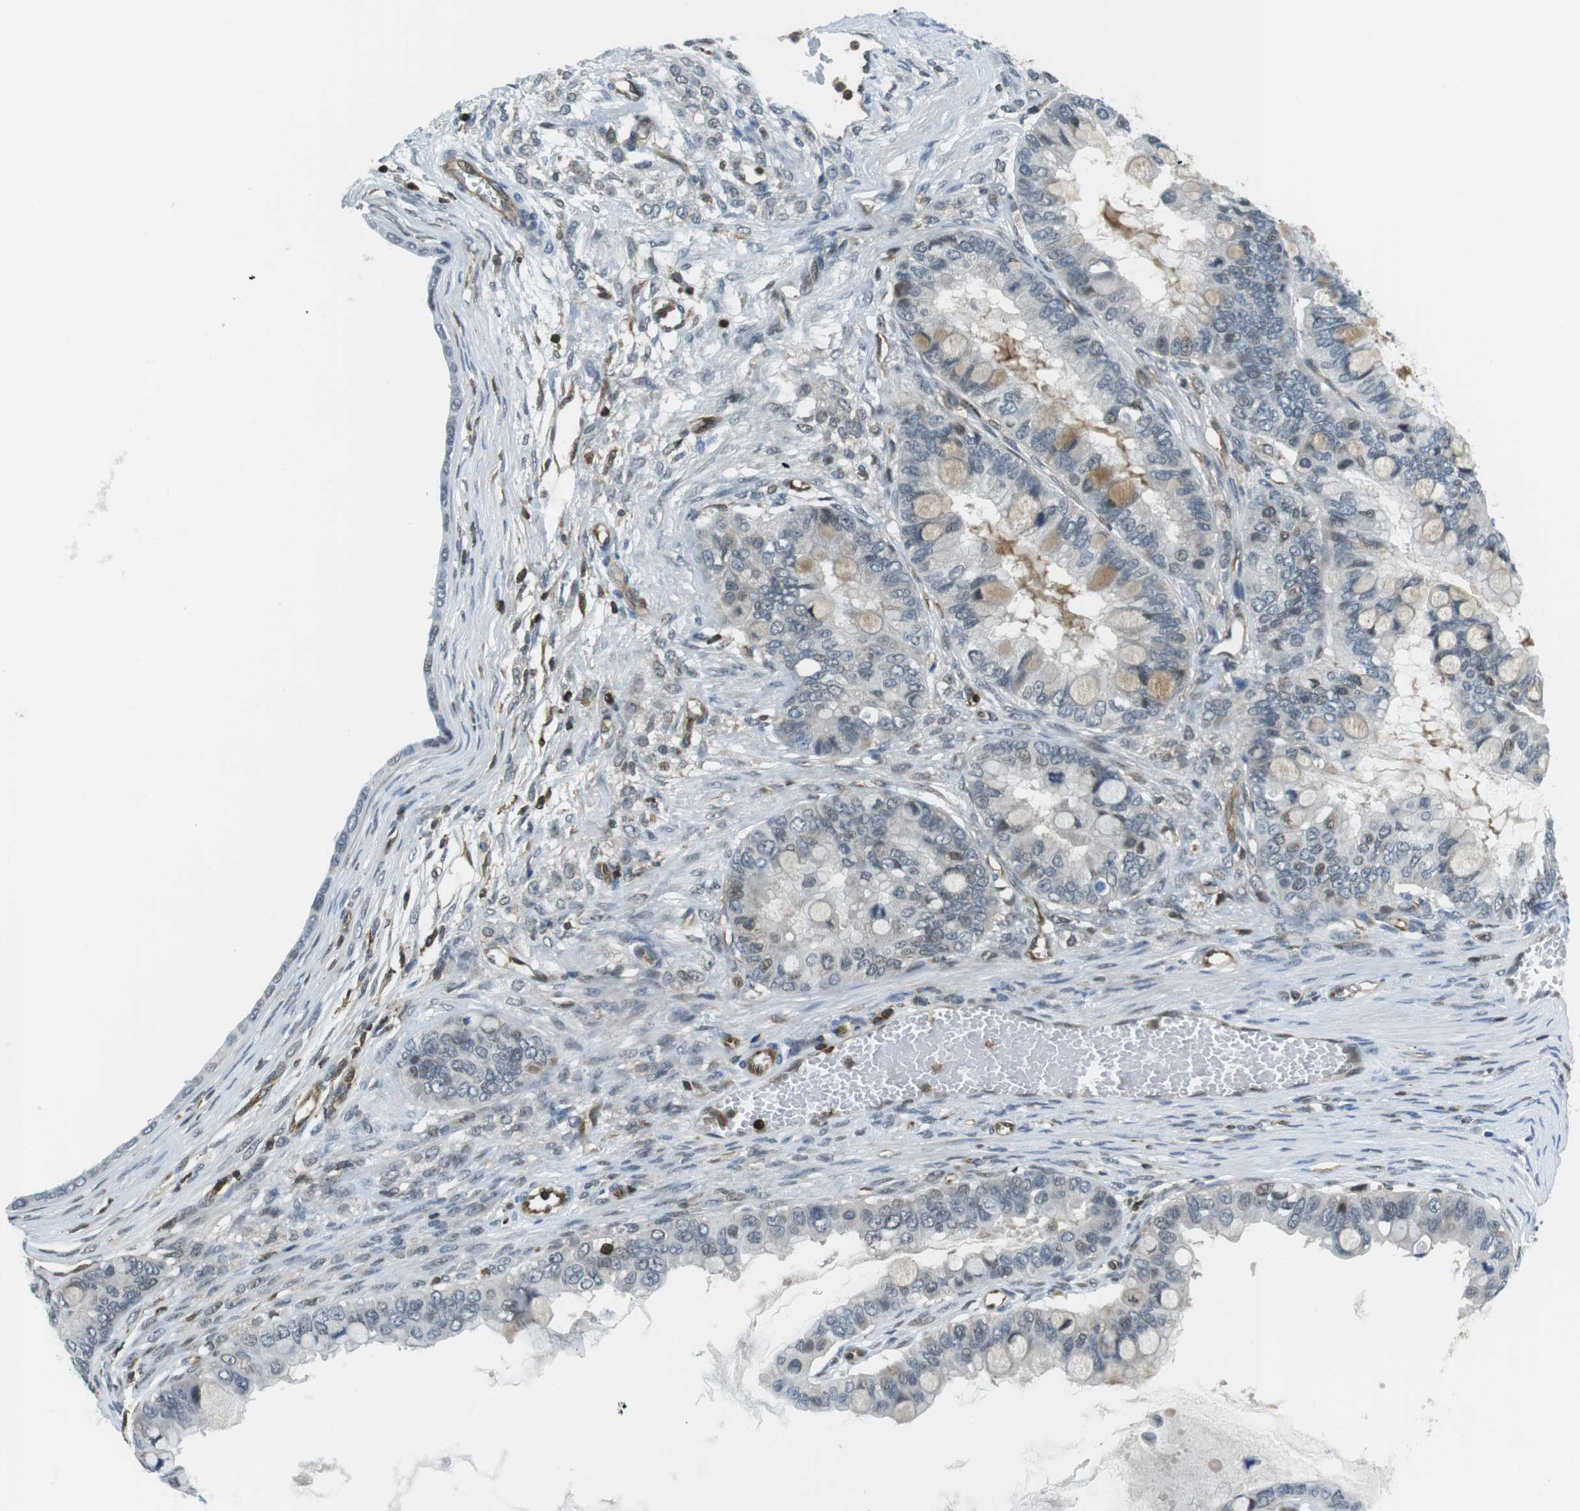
{"staining": {"intensity": "weak", "quantity": "<25%", "location": "cytoplasmic/membranous"}, "tissue": "ovarian cancer", "cell_type": "Tumor cells", "image_type": "cancer", "snomed": [{"axis": "morphology", "description": "Cystadenocarcinoma, mucinous, NOS"}, {"axis": "topography", "description": "Ovary"}], "caption": "Immunohistochemistry photomicrograph of neoplastic tissue: mucinous cystadenocarcinoma (ovarian) stained with DAB shows no significant protein expression in tumor cells.", "gene": "STK10", "patient": {"sex": "female", "age": 80}}